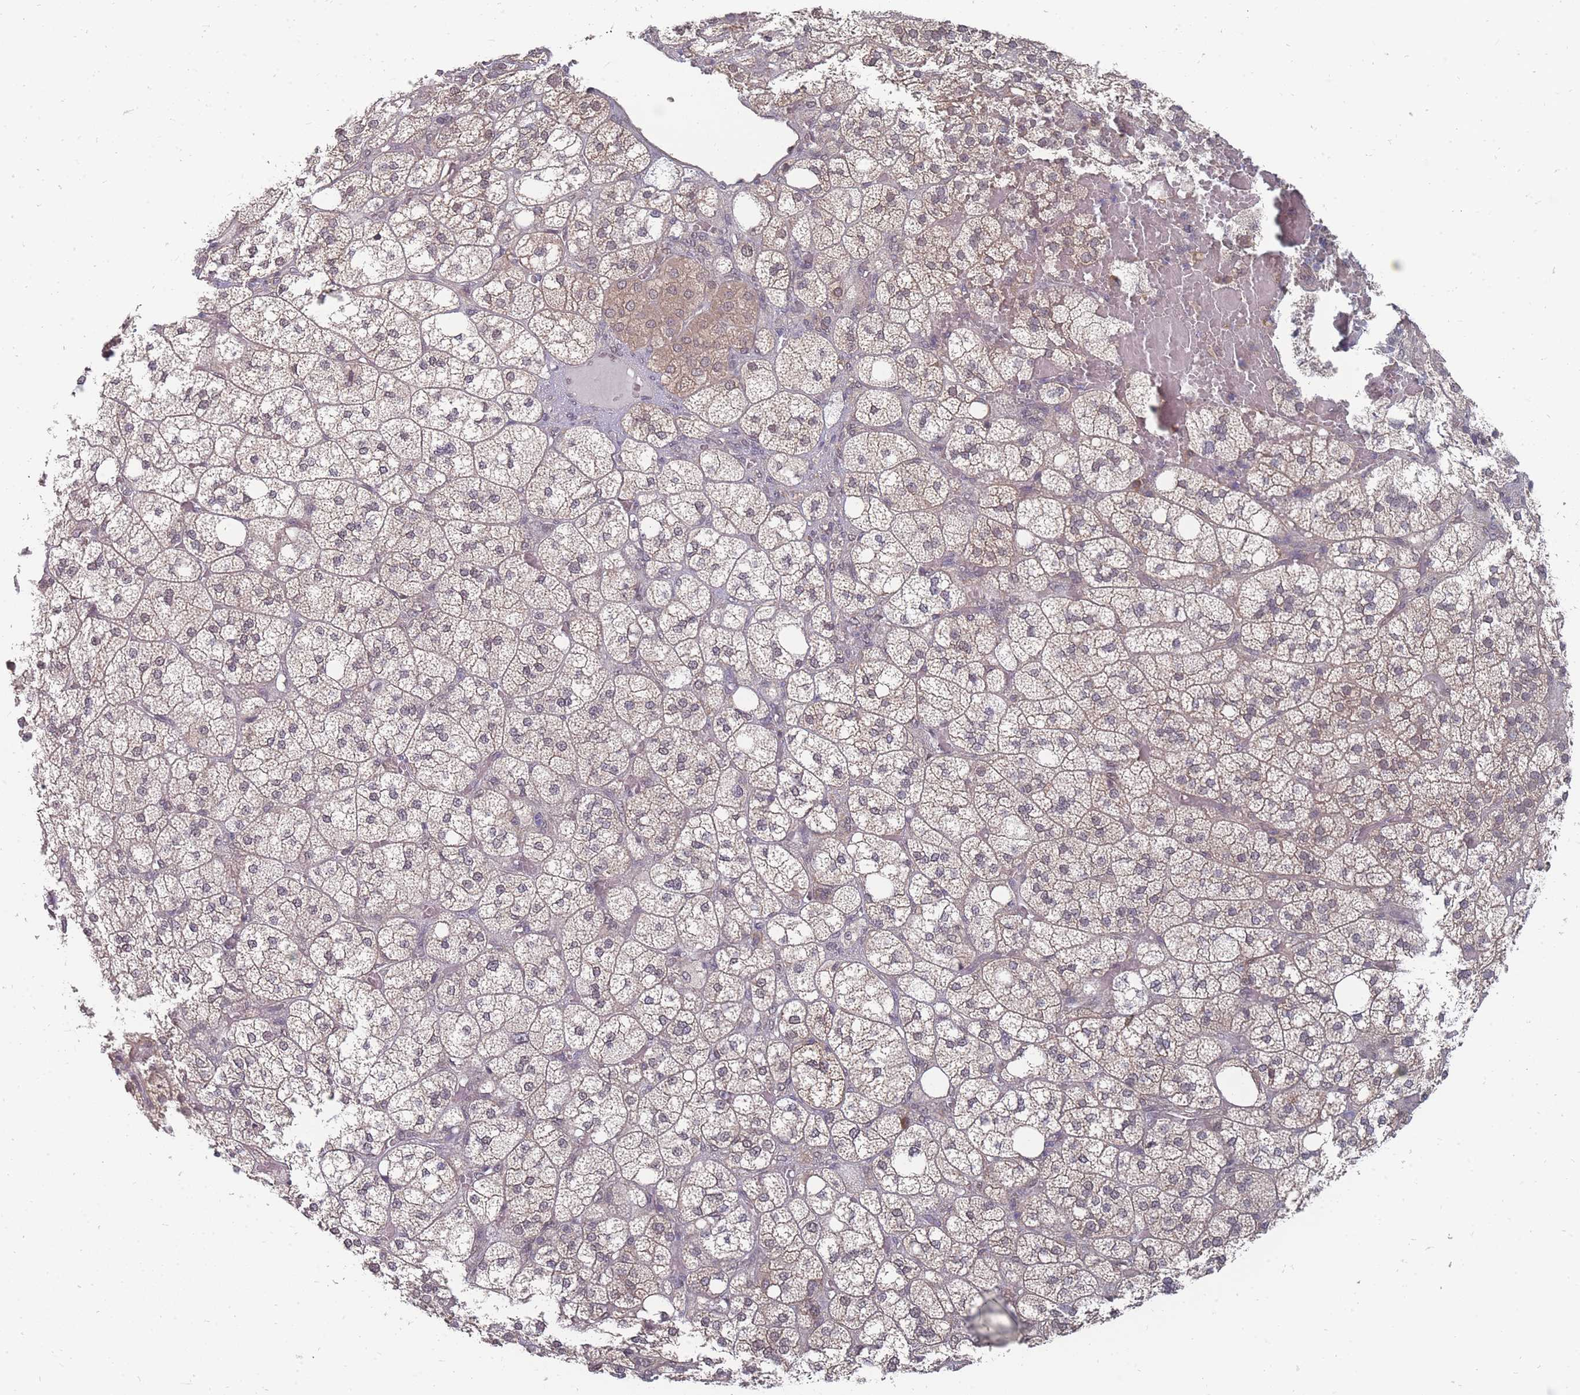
{"staining": {"intensity": "moderate", "quantity": "25%-75%", "location": "cytoplasmic/membranous,nuclear"}, "tissue": "adrenal gland", "cell_type": "Glandular cells", "image_type": "normal", "snomed": [{"axis": "morphology", "description": "Normal tissue, NOS"}, {"axis": "topography", "description": "Adrenal gland"}], "caption": "IHC of normal adrenal gland shows medium levels of moderate cytoplasmic/membranous,nuclear expression in about 25%-75% of glandular cells. The protein of interest is shown in brown color, while the nuclei are stained blue.", "gene": "NKD1", "patient": {"sex": "male", "age": 61}}